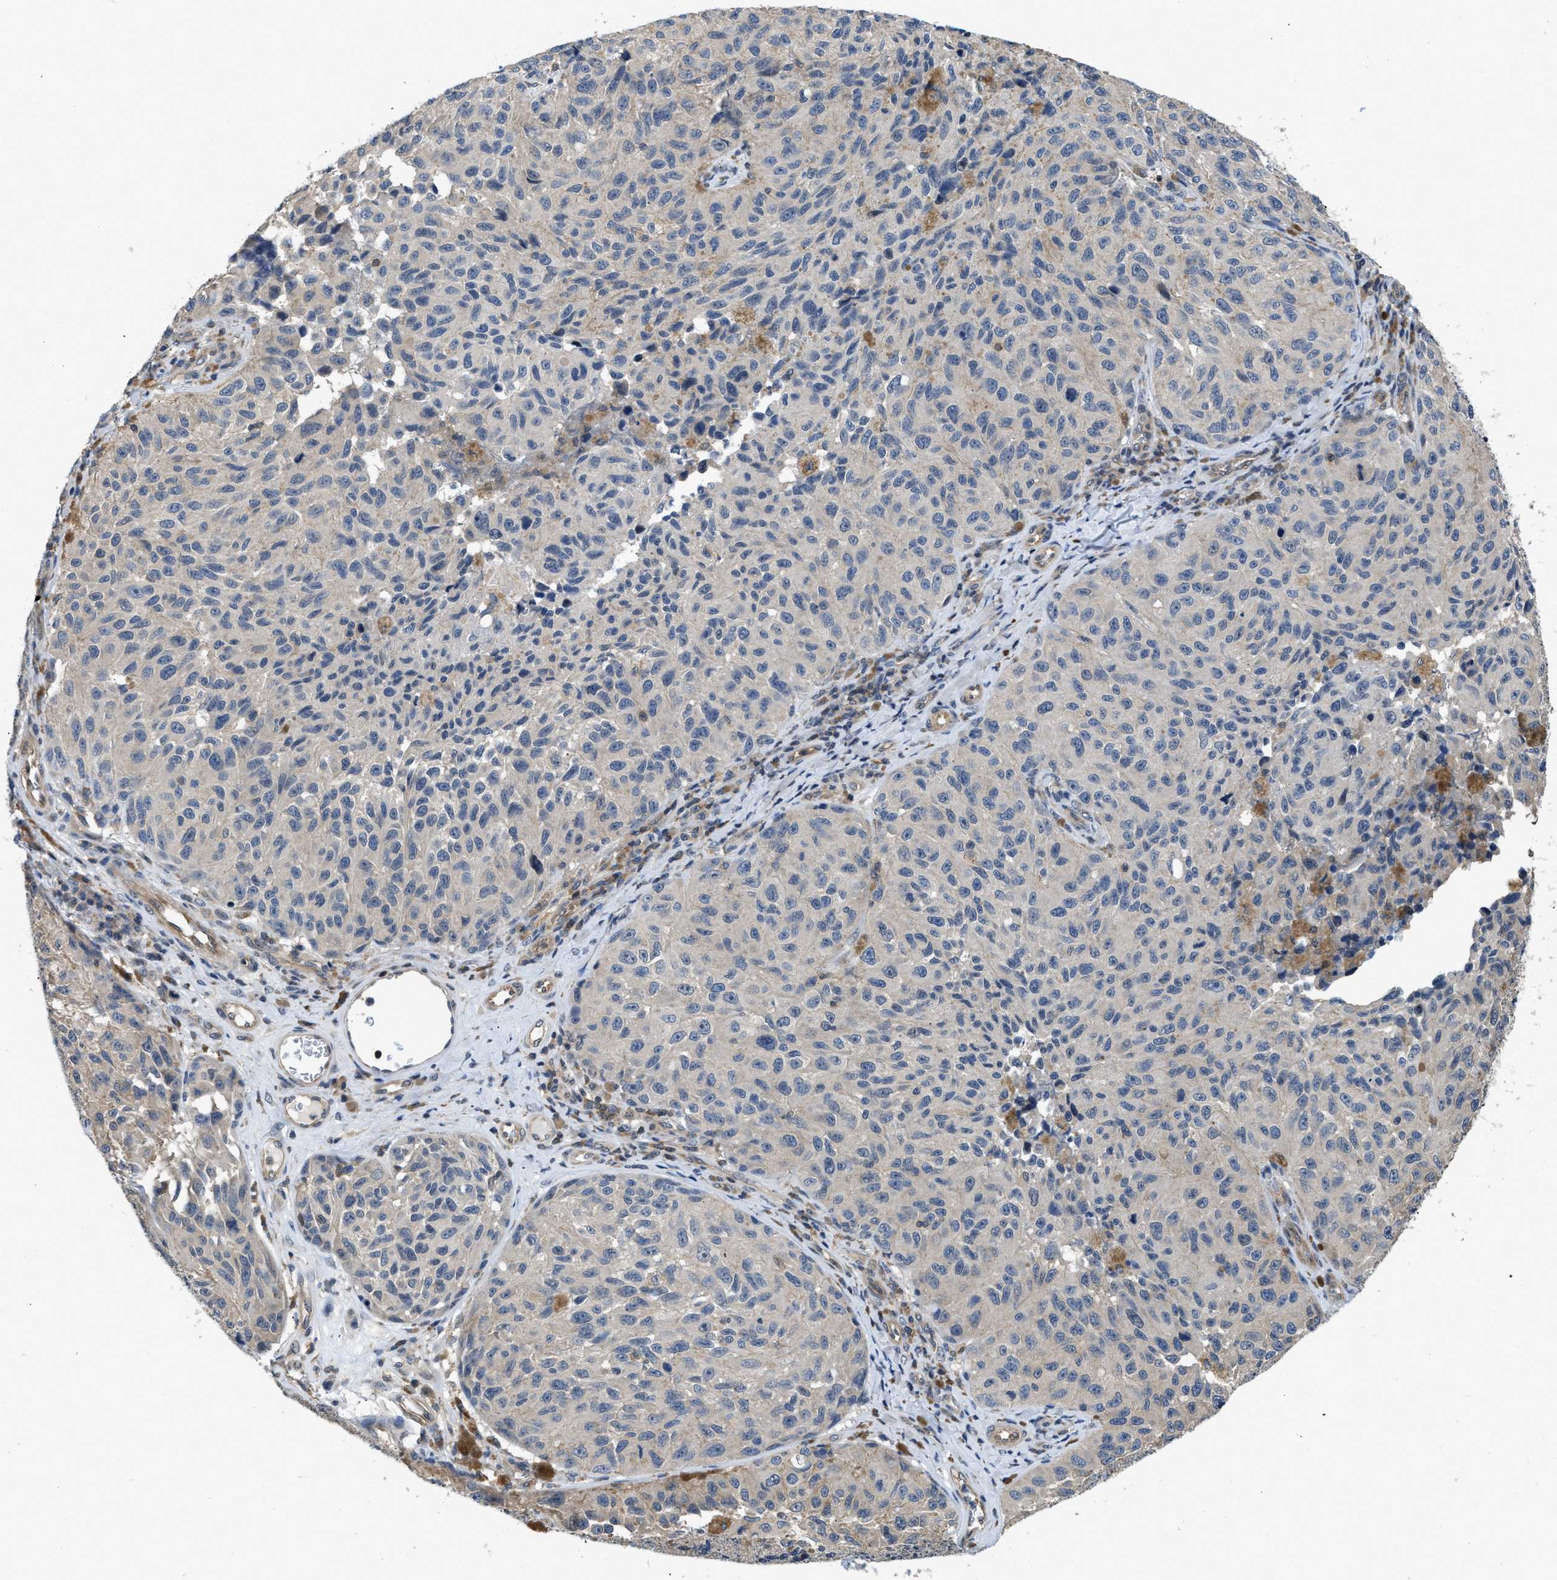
{"staining": {"intensity": "negative", "quantity": "none", "location": "none"}, "tissue": "melanoma", "cell_type": "Tumor cells", "image_type": "cancer", "snomed": [{"axis": "morphology", "description": "Malignant melanoma, NOS"}, {"axis": "topography", "description": "Skin"}], "caption": "A micrograph of human malignant melanoma is negative for staining in tumor cells.", "gene": "TES", "patient": {"sex": "female", "age": 73}}